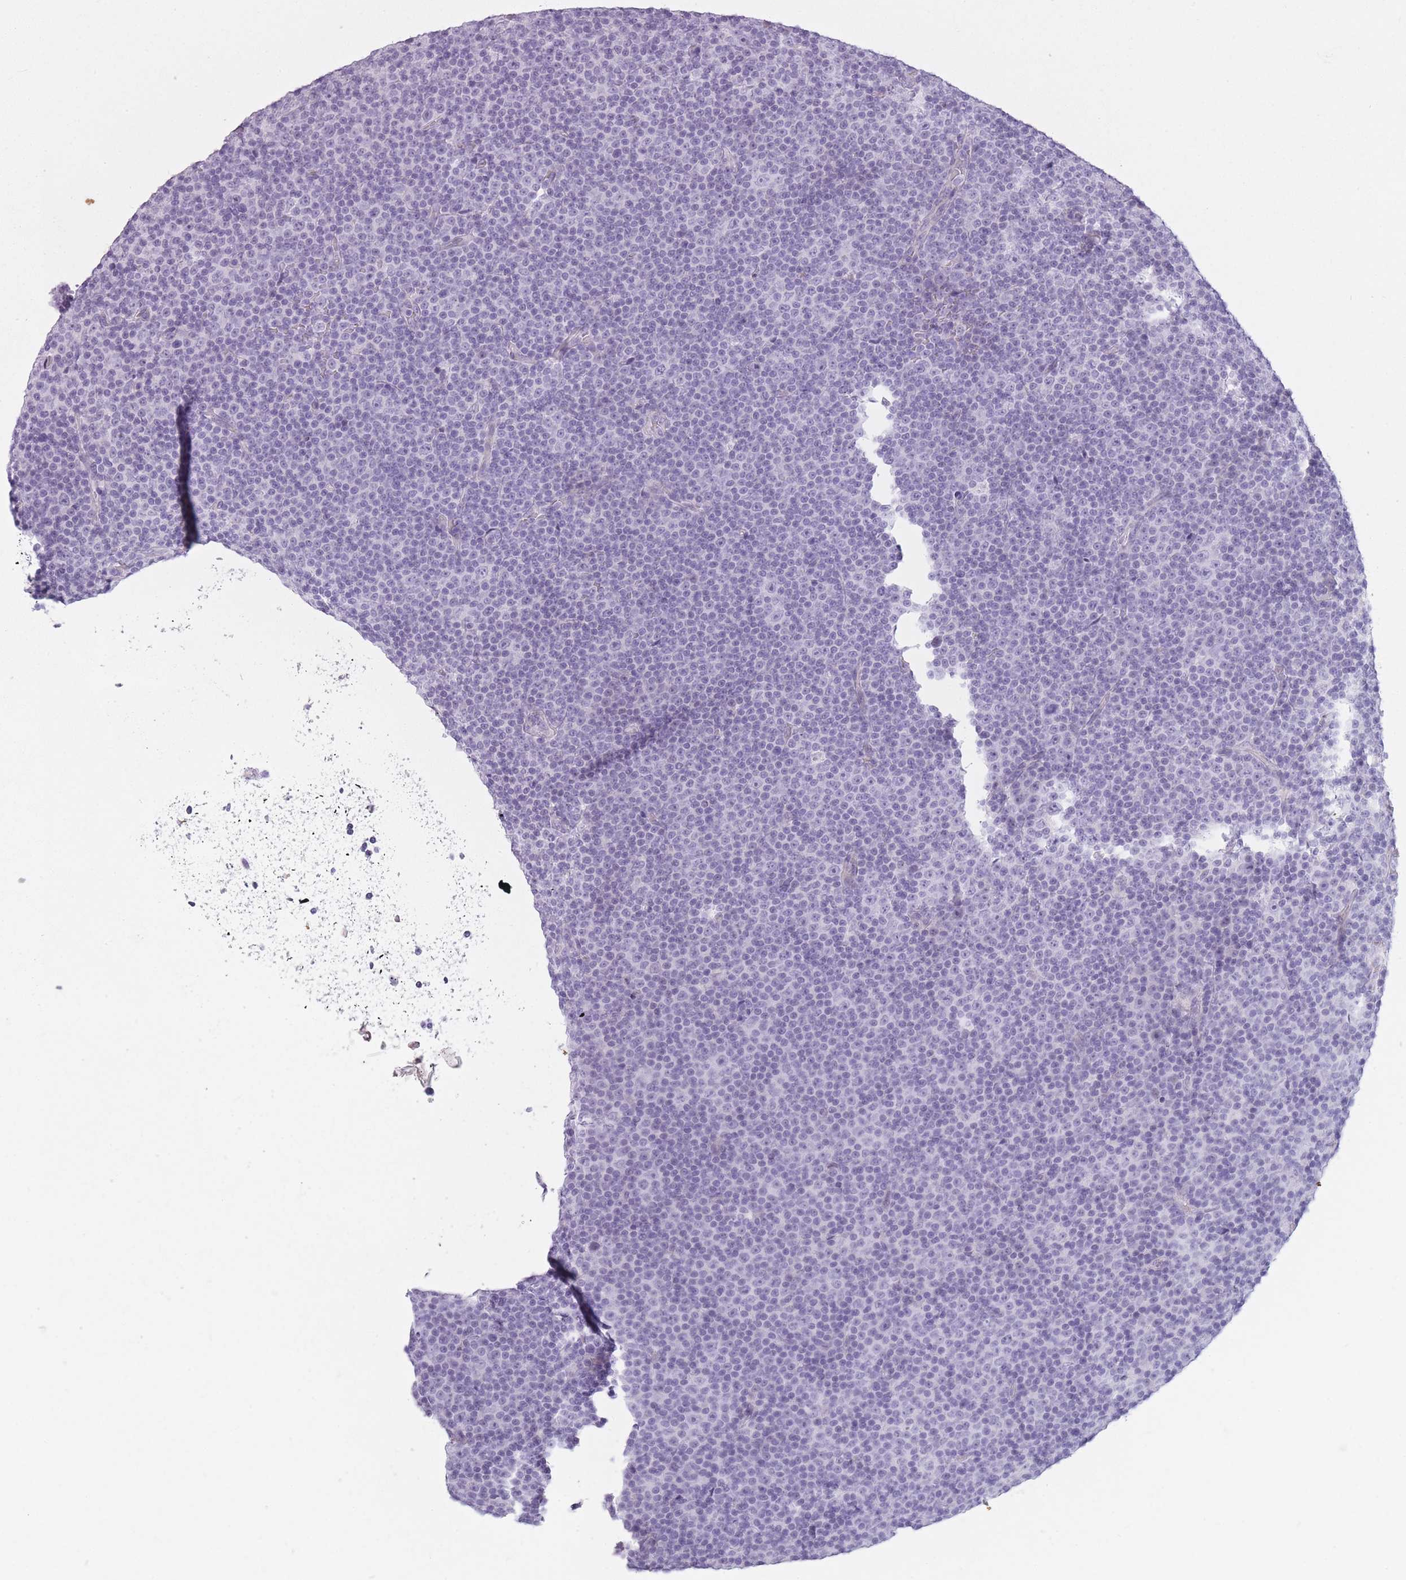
{"staining": {"intensity": "negative", "quantity": "none", "location": "none"}, "tissue": "lymphoma", "cell_type": "Tumor cells", "image_type": "cancer", "snomed": [{"axis": "morphology", "description": "Malignant lymphoma, non-Hodgkin's type, Low grade"}, {"axis": "topography", "description": "Lymph node"}], "caption": "The micrograph reveals no staining of tumor cells in lymphoma. (IHC, brightfield microscopy, high magnification).", "gene": "GOLGA6D", "patient": {"sex": "female", "age": 67}}